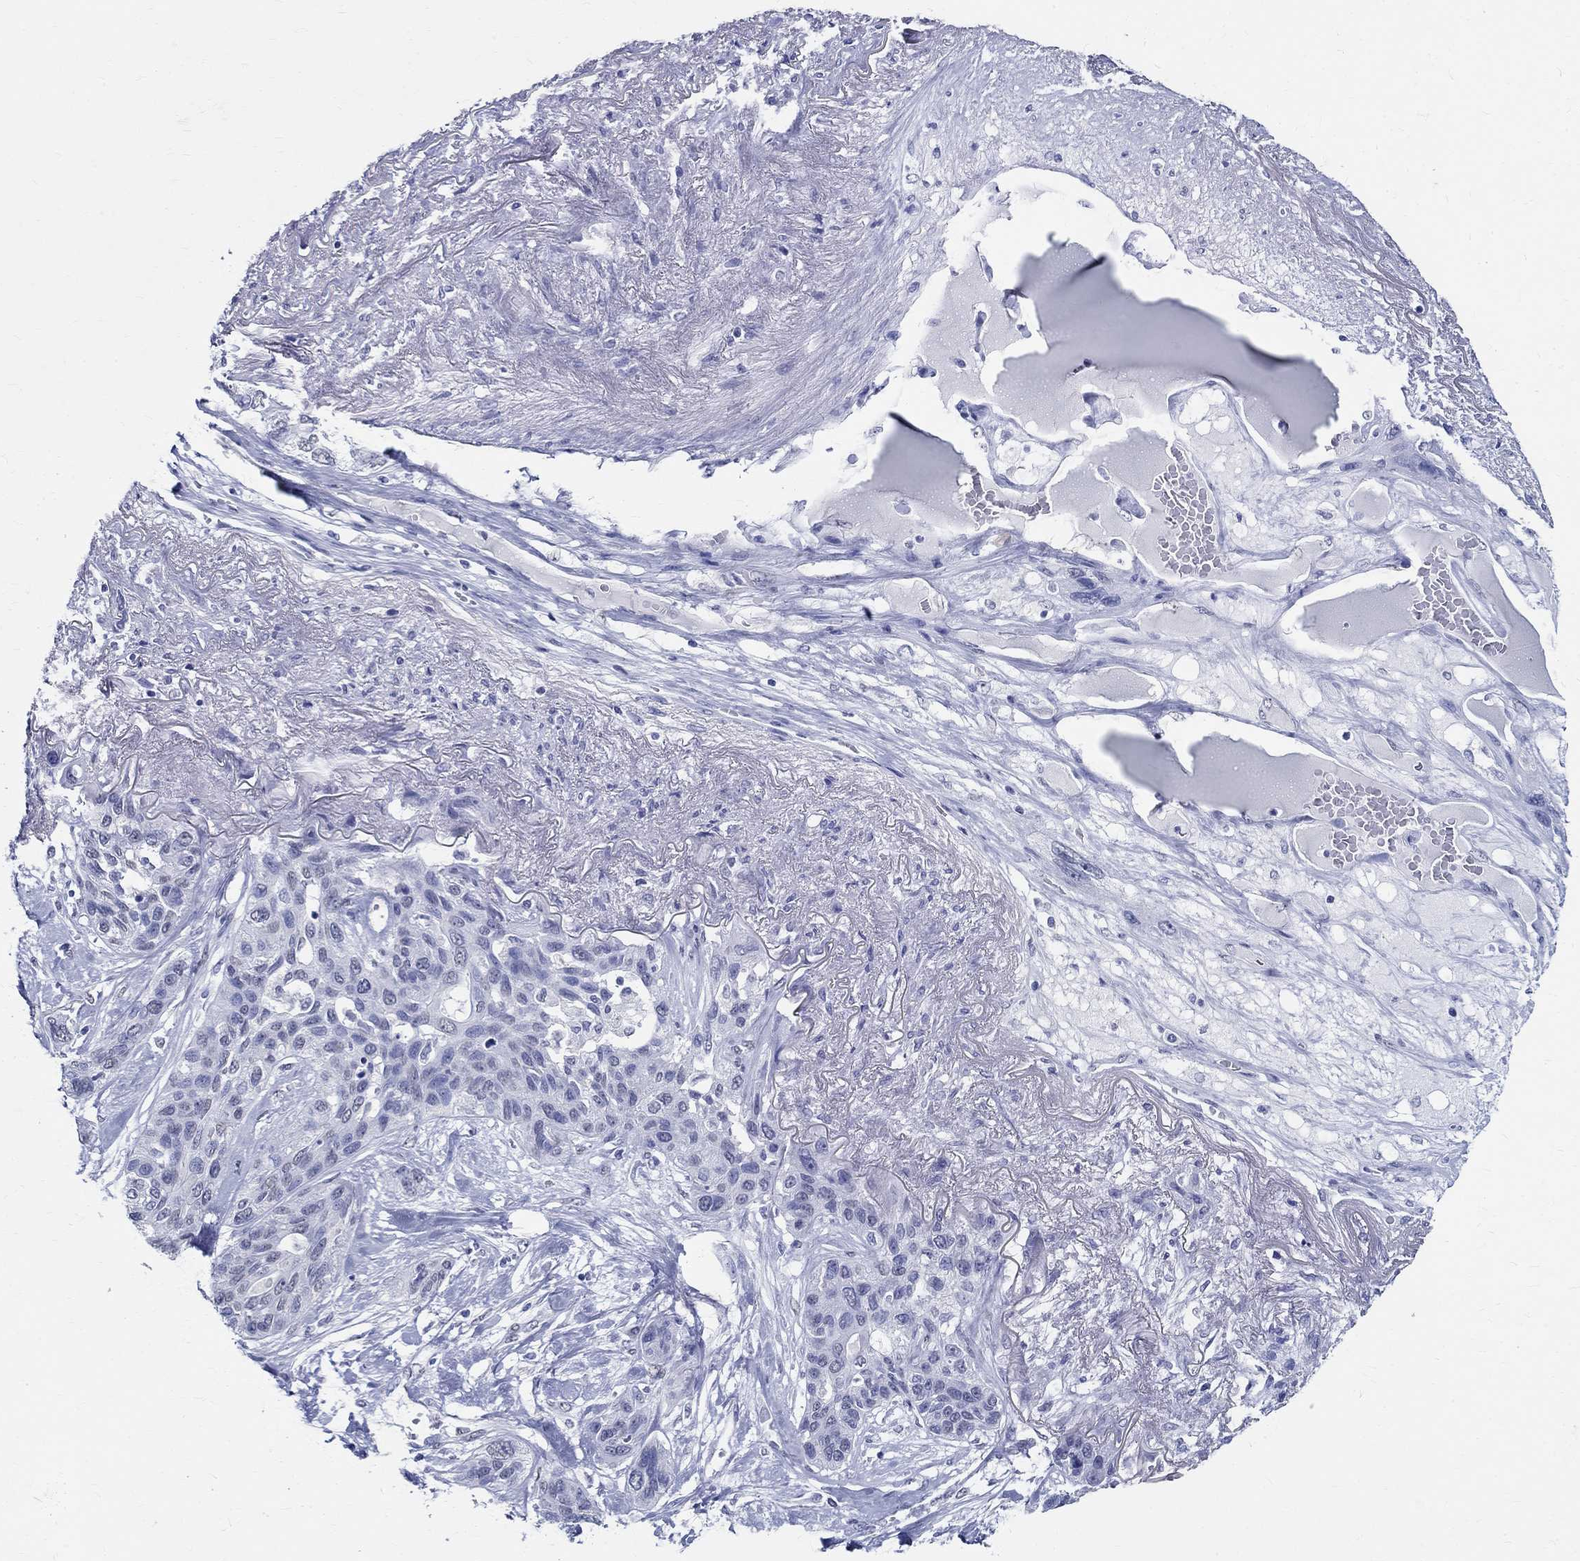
{"staining": {"intensity": "negative", "quantity": "none", "location": "none"}, "tissue": "lung cancer", "cell_type": "Tumor cells", "image_type": "cancer", "snomed": [{"axis": "morphology", "description": "Squamous cell carcinoma, NOS"}, {"axis": "topography", "description": "Lung"}], "caption": "Human lung cancer (squamous cell carcinoma) stained for a protein using immunohistochemistry (IHC) displays no positivity in tumor cells.", "gene": "TSPAN16", "patient": {"sex": "female", "age": 70}}